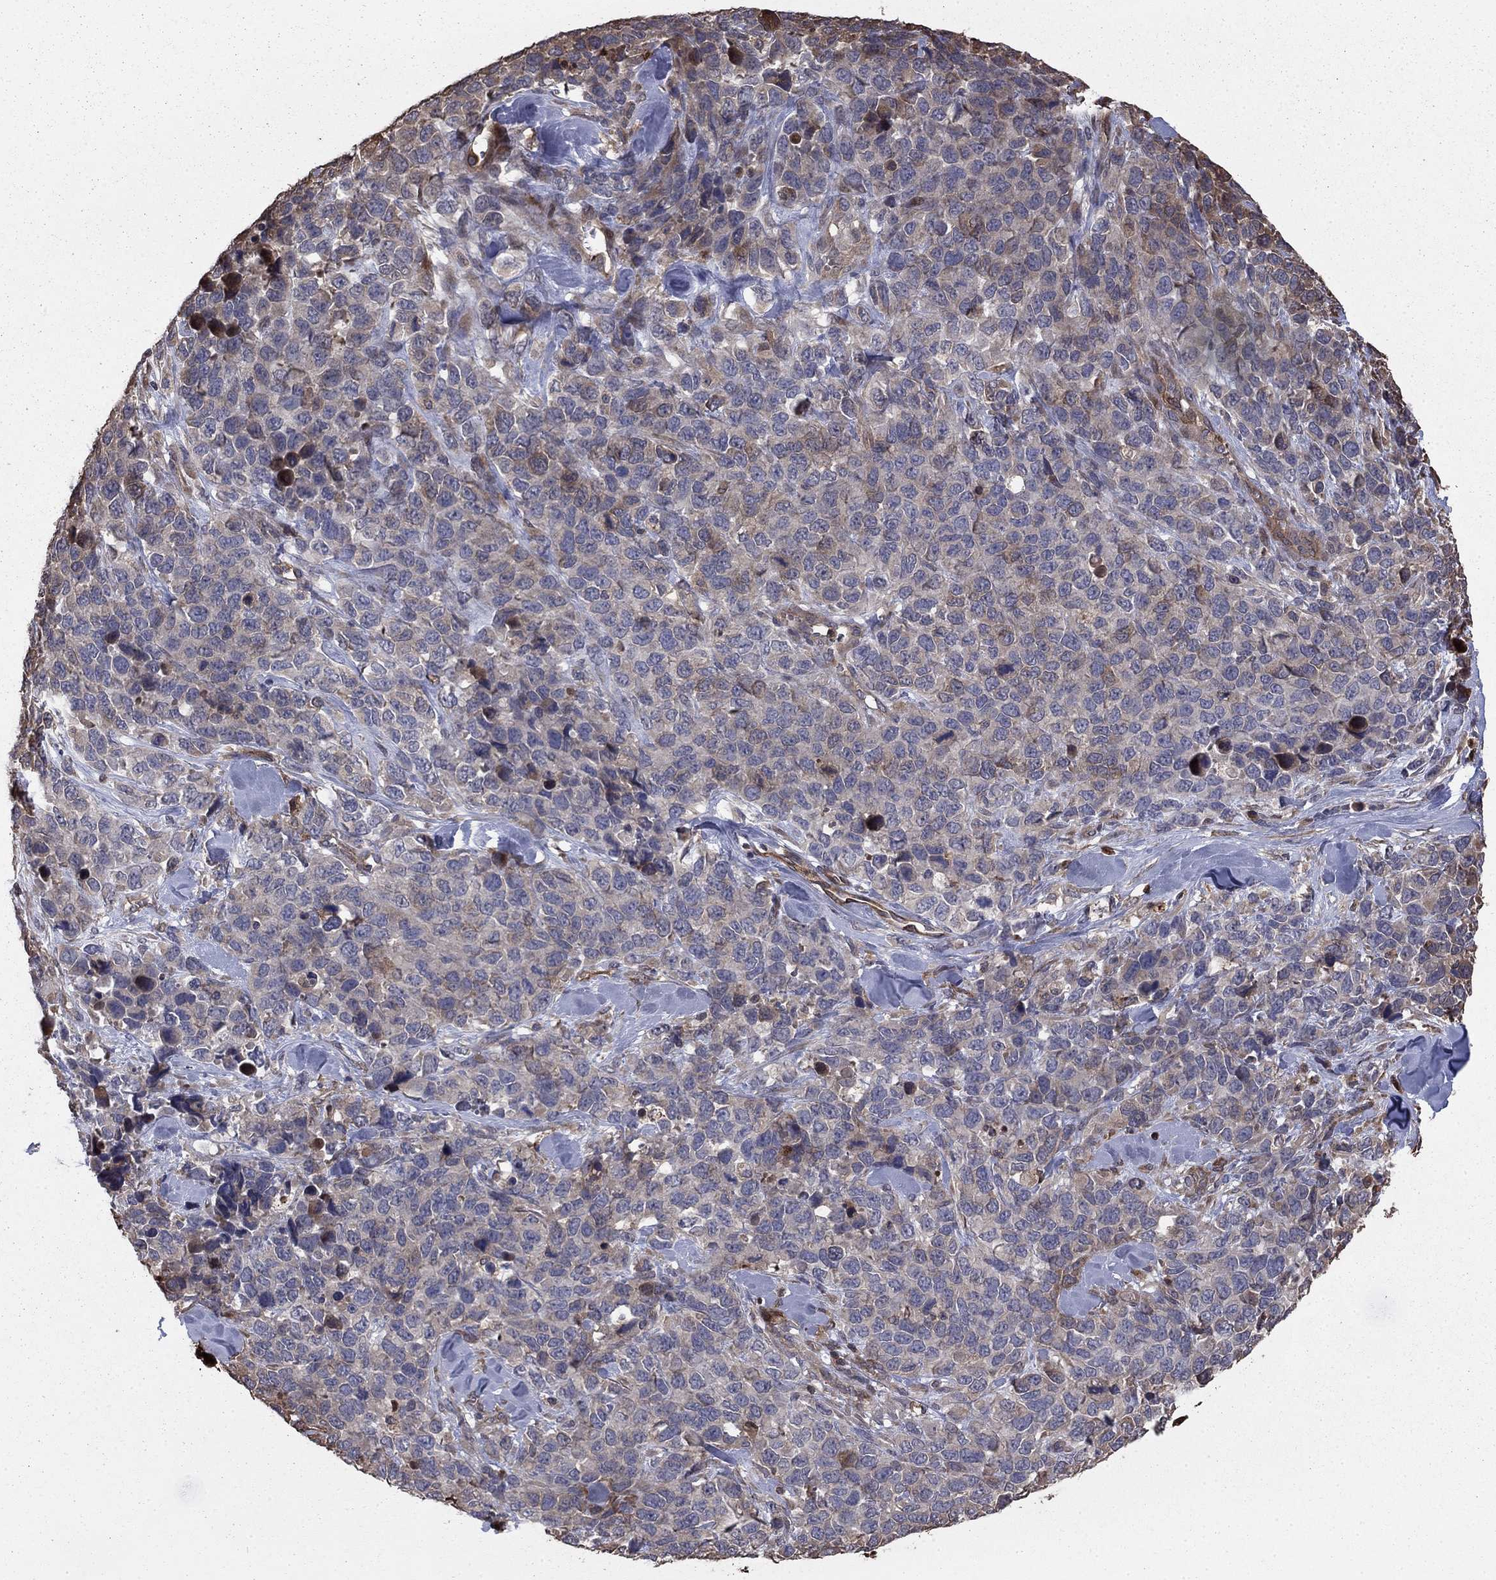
{"staining": {"intensity": "weak", "quantity": "<25%", "location": "cytoplasmic/membranous"}, "tissue": "melanoma", "cell_type": "Tumor cells", "image_type": "cancer", "snomed": [{"axis": "morphology", "description": "Malignant melanoma, Metastatic site"}, {"axis": "topography", "description": "Skin"}], "caption": "This histopathology image is of malignant melanoma (metastatic site) stained with IHC to label a protein in brown with the nuclei are counter-stained blue. There is no positivity in tumor cells. Brightfield microscopy of IHC stained with DAB (brown) and hematoxylin (blue), captured at high magnification.", "gene": "GYG1", "patient": {"sex": "male", "age": 84}}